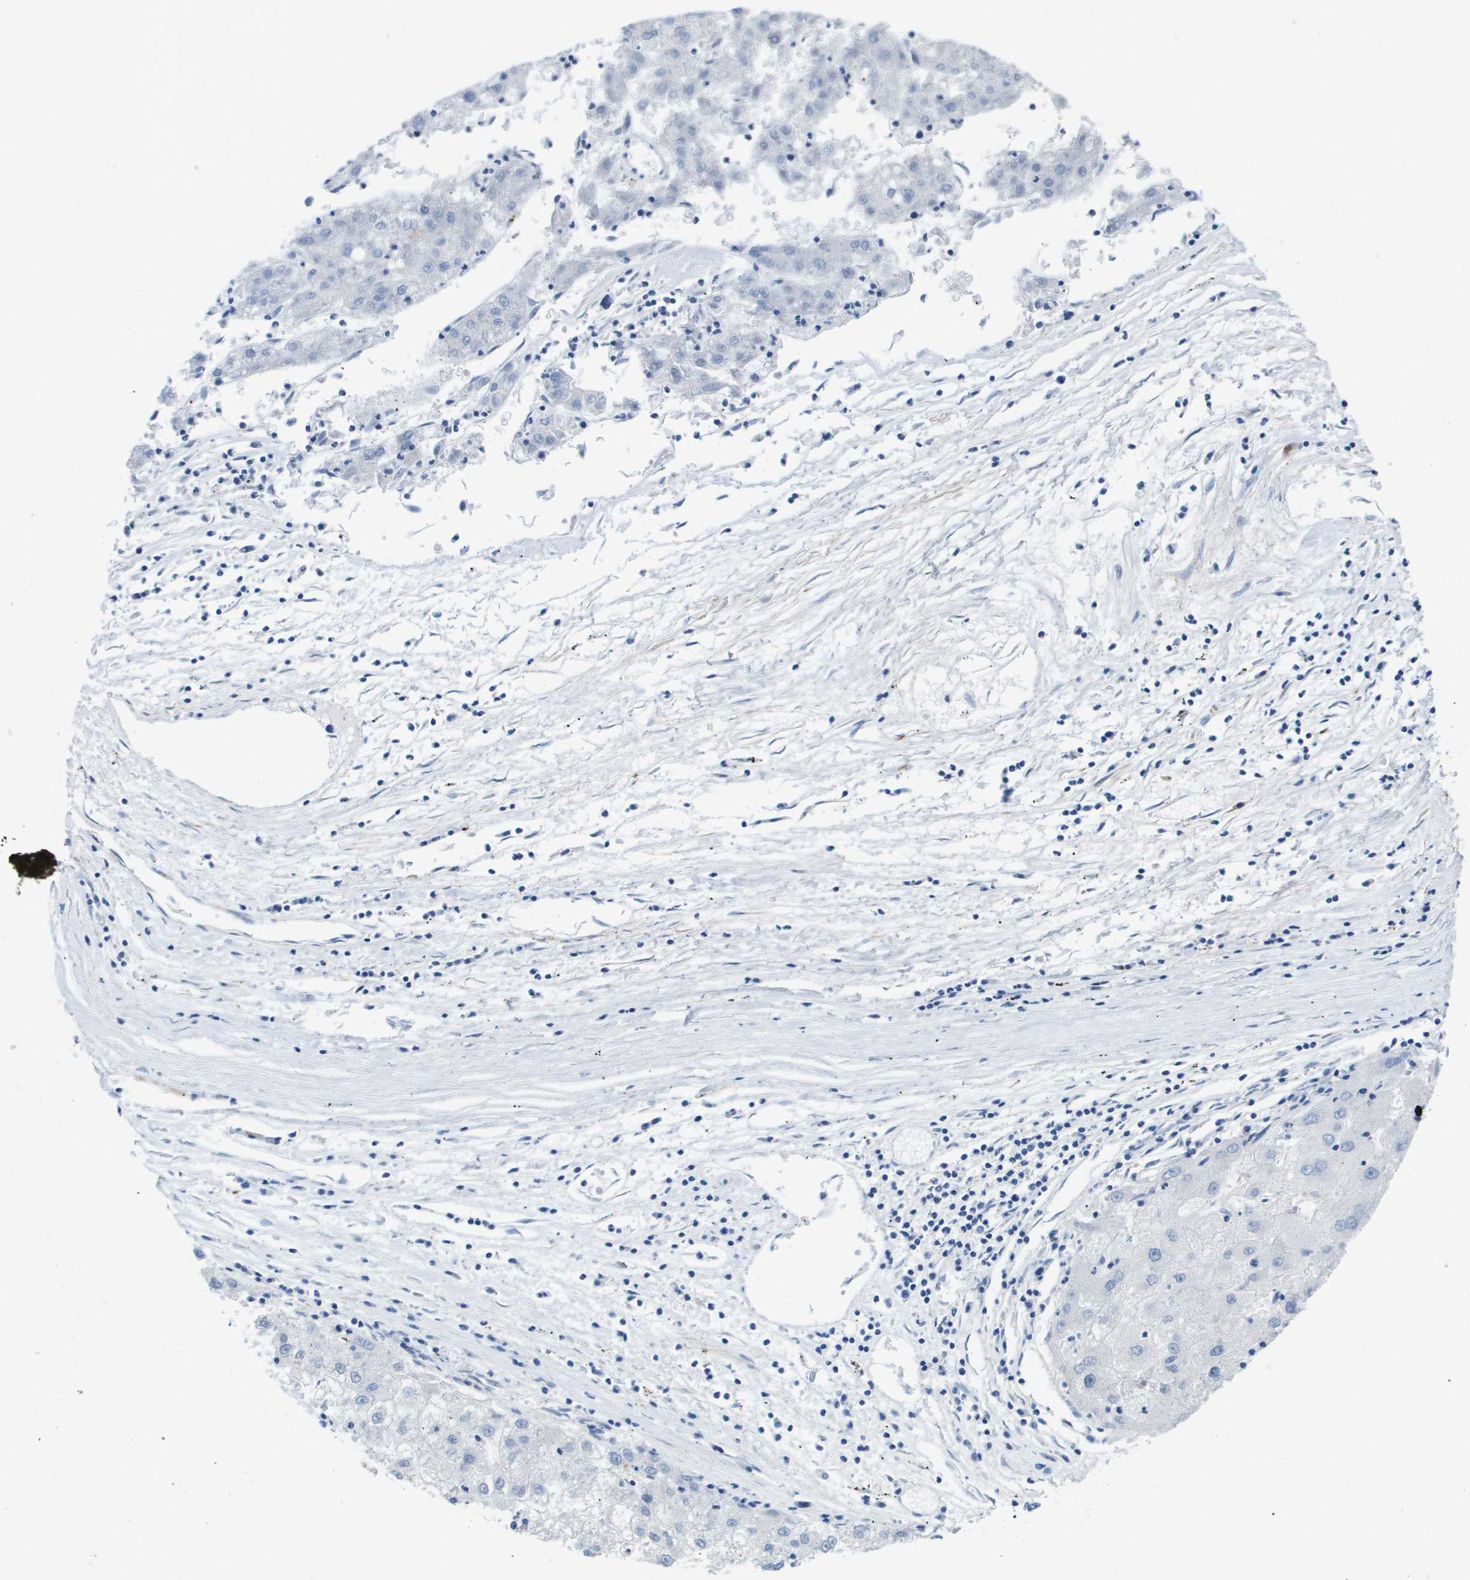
{"staining": {"intensity": "negative", "quantity": "none", "location": "none"}, "tissue": "liver cancer", "cell_type": "Tumor cells", "image_type": "cancer", "snomed": [{"axis": "morphology", "description": "Carcinoma, Hepatocellular, NOS"}, {"axis": "topography", "description": "Liver"}], "caption": "Liver cancer (hepatocellular carcinoma) was stained to show a protein in brown. There is no significant expression in tumor cells. (Brightfield microscopy of DAB IHC at high magnification).", "gene": "LPP", "patient": {"sex": "male", "age": 72}}